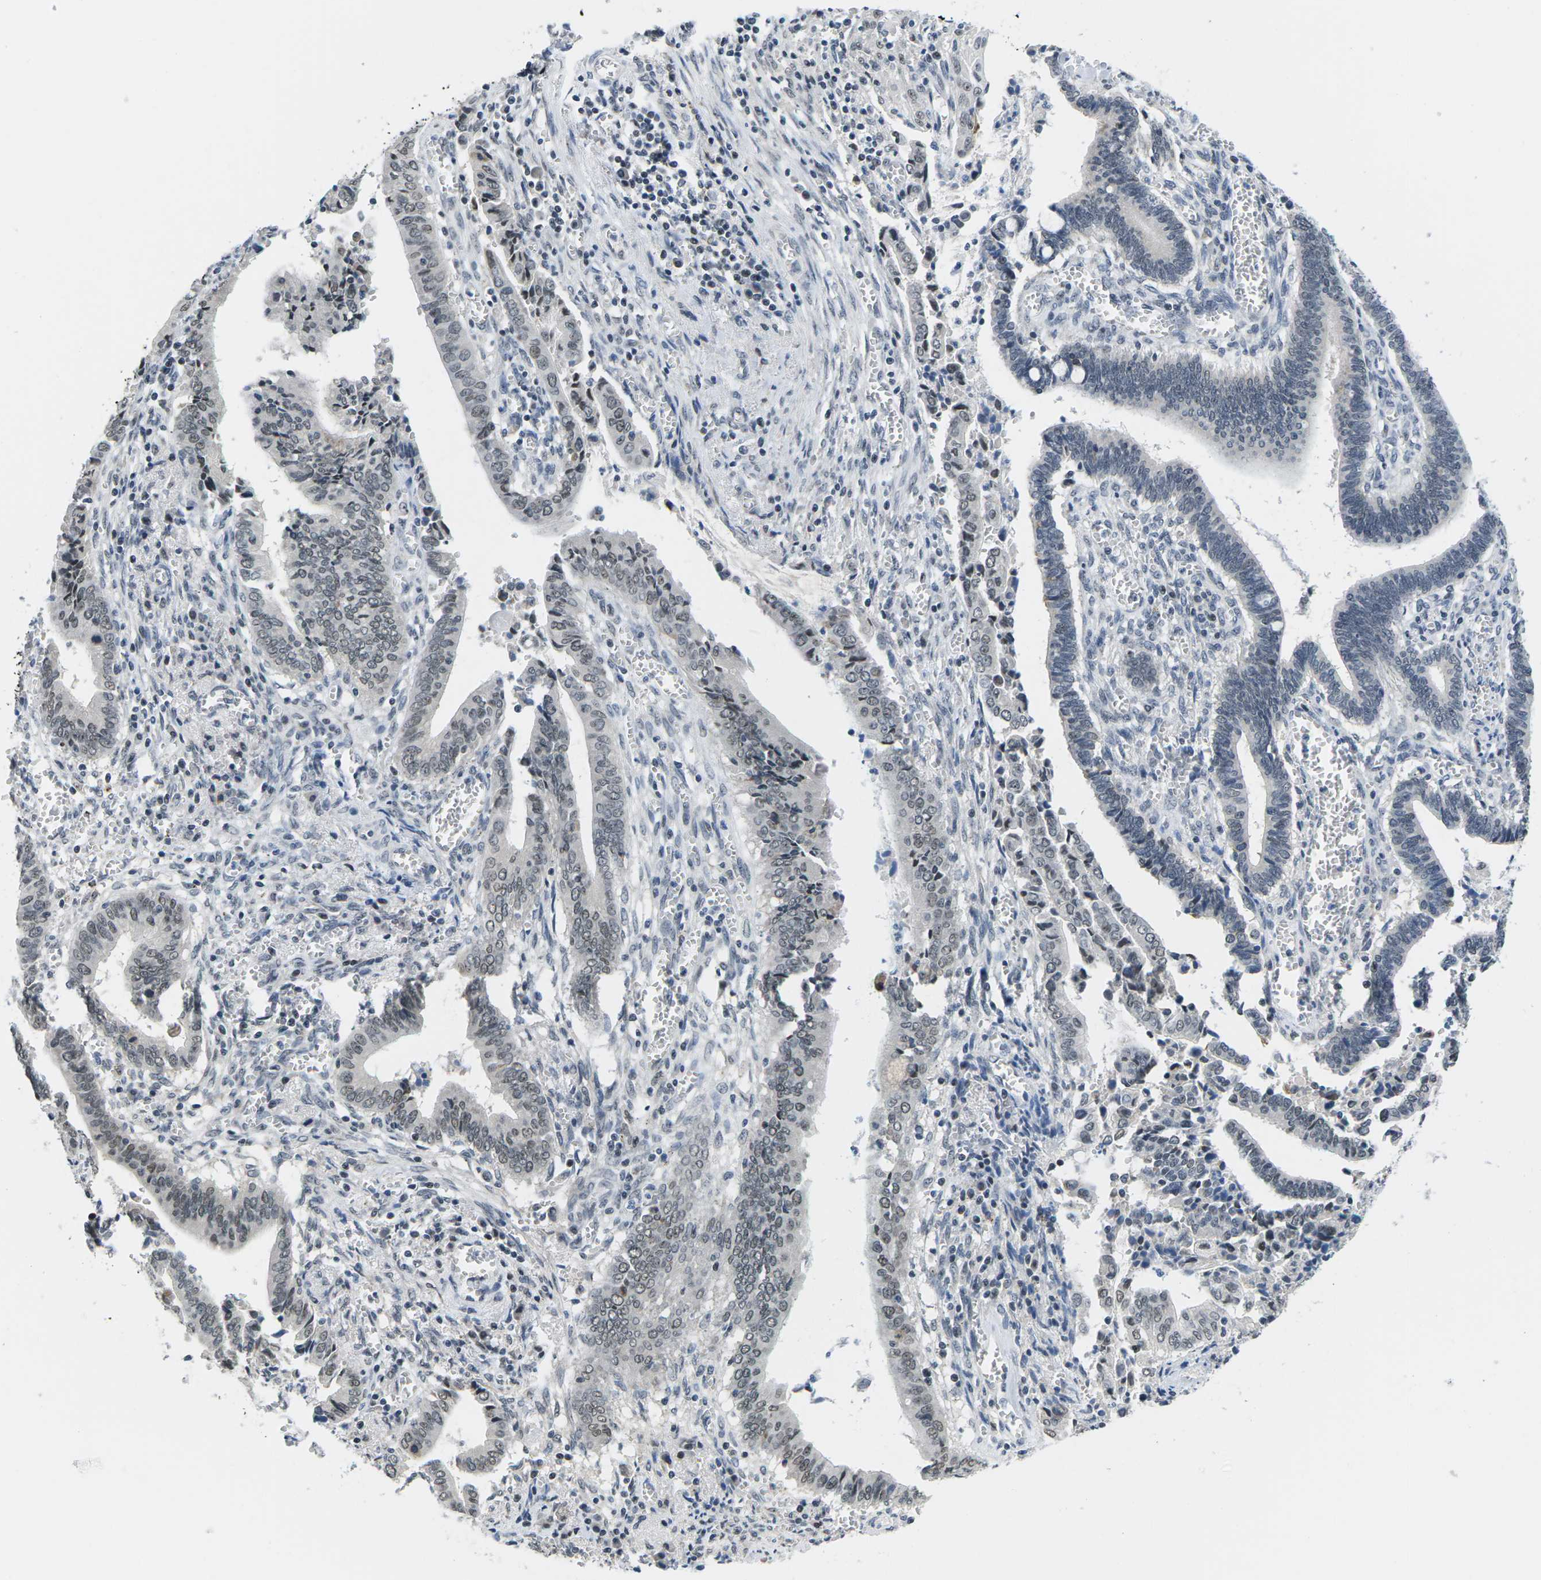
{"staining": {"intensity": "weak", "quantity": "25%-75%", "location": "nuclear"}, "tissue": "cervical cancer", "cell_type": "Tumor cells", "image_type": "cancer", "snomed": [{"axis": "morphology", "description": "Adenocarcinoma, NOS"}, {"axis": "topography", "description": "Cervix"}], "caption": "Cervical adenocarcinoma stained for a protein reveals weak nuclear positivity in tumor cells.", "gene": "NSRP1", "patient": {"sex": "female", "age": 44}}